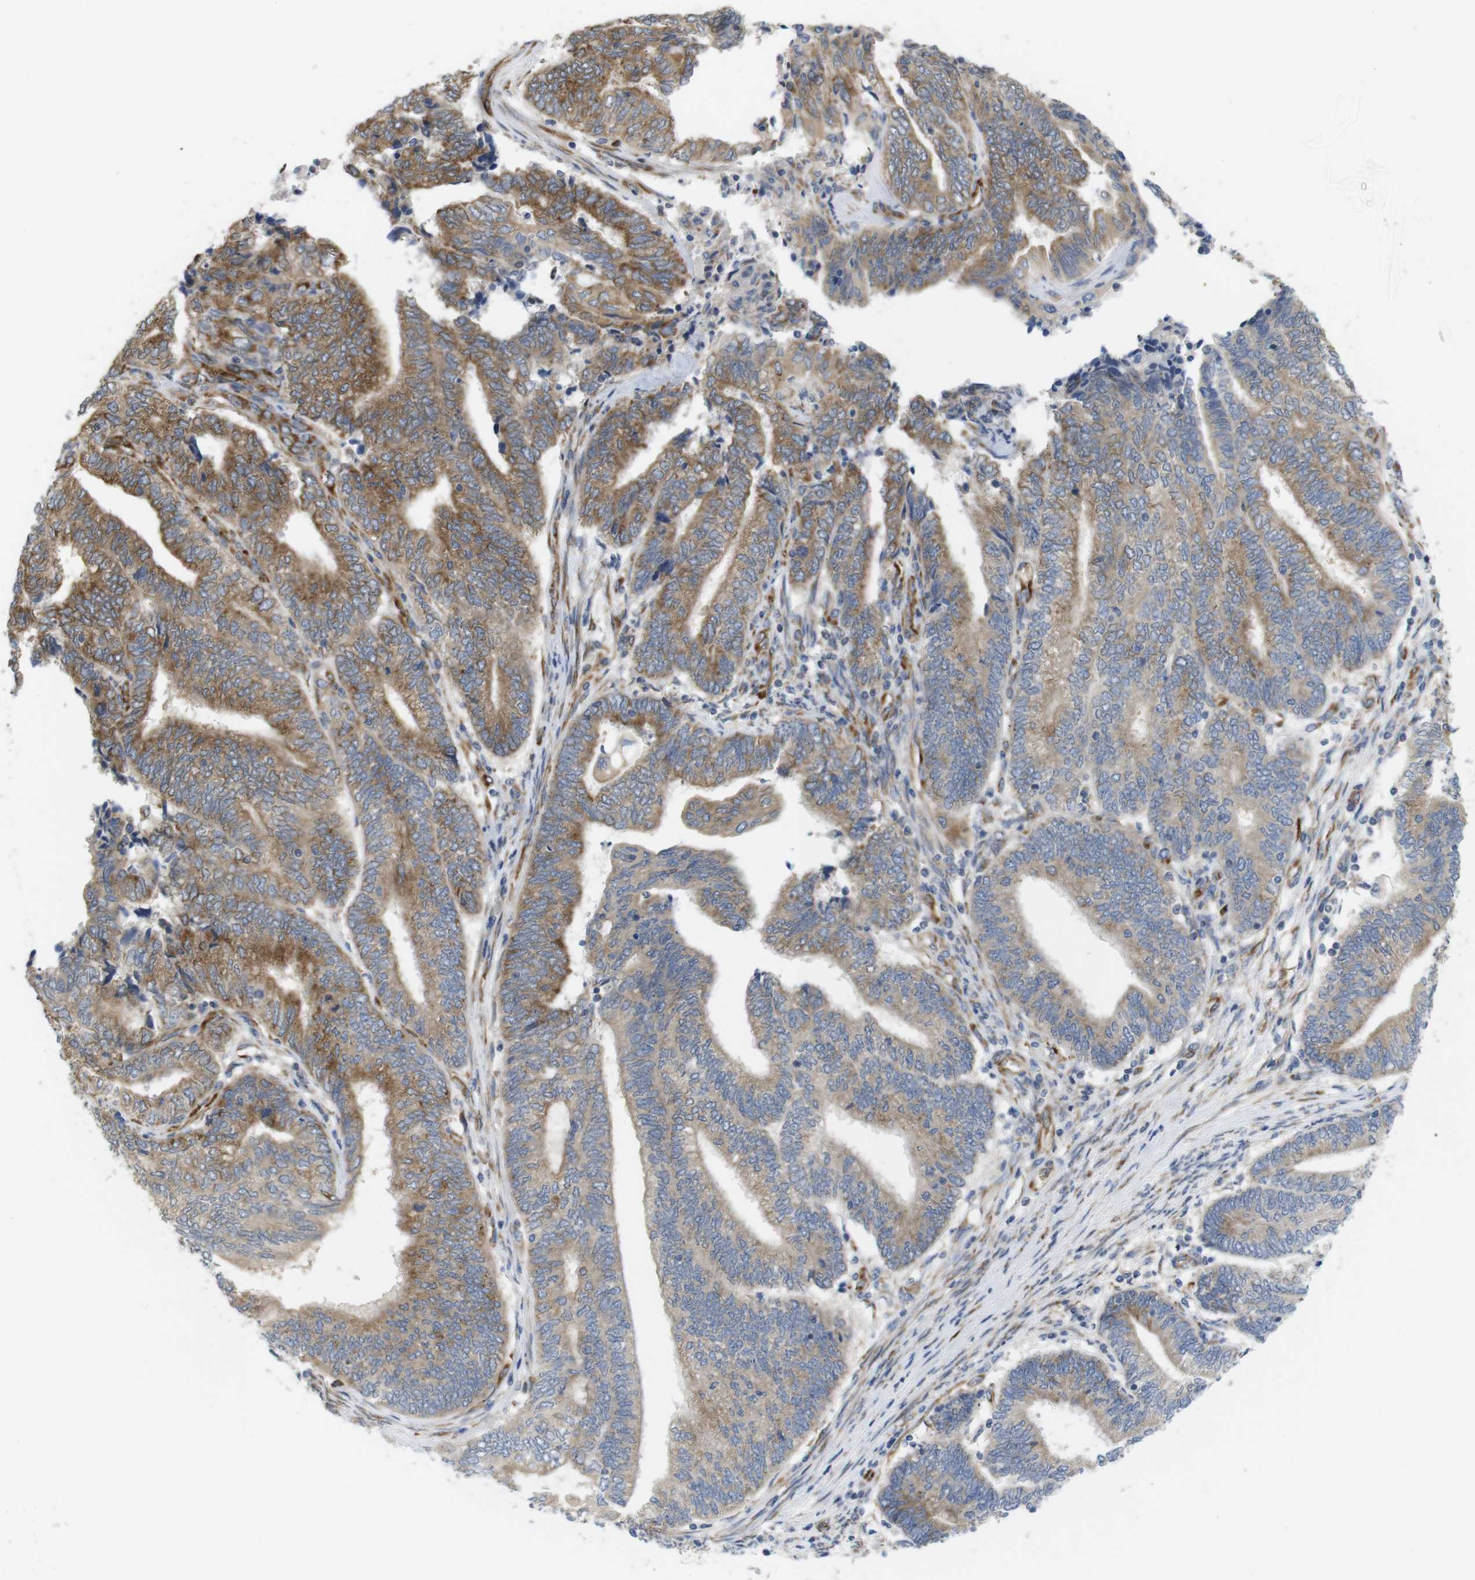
{"staining": {"intensity": "moderate", "quantity": ">75%", "location": "cytoplasmic/membranous"}, "tissue": "endometrial cancer", "cell_type": "Tumor cells", "image_type": "cancer", "snomed": [{"axis": "morphology", "description": "Adenocarcinoma, NOS"}, {"axis": "topography", "description": "Uterus"}, {"axis": "topography", "description": "Endometrium"}], "caption": "Brown immunohistochemical staining in human endometrial adenocarcinoma shows moderate cytoplasmic/membranous positivity in approximately >75% of tumor cells.", "gene": "PCNX2", "patient": {"sex": "female", "age": 70}}